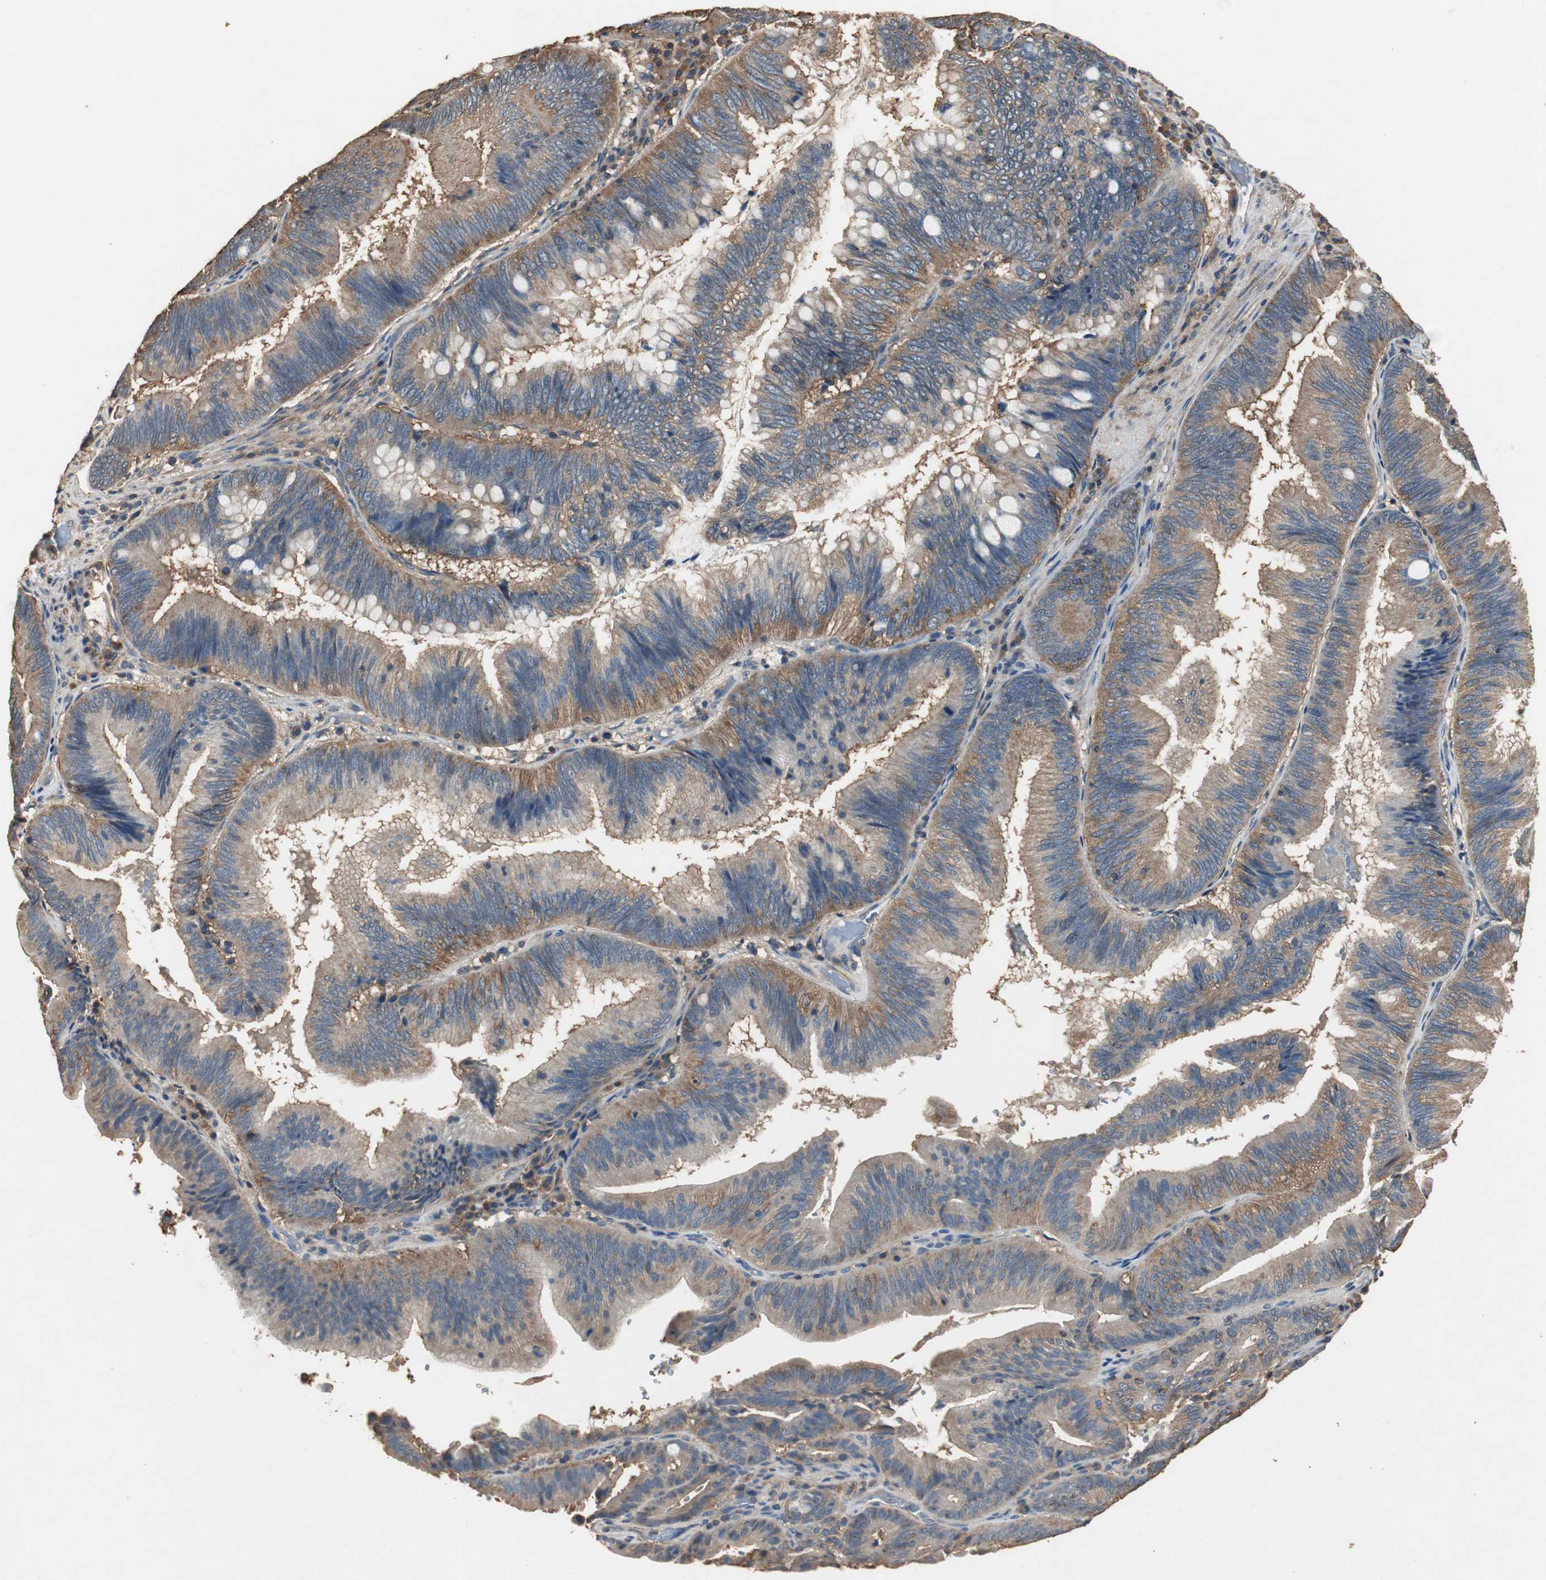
{"staining": {"intensity": "moderate", "quantity": ">75%", "location": "cytoplasmic/membranous"}, "tissue": "pancreatic cancer", "cell_type": "Tumor cells", "image_type": "cancer", "snomed": [{"axis": "morphology", "description": "Adenocarcinoma, NOS"}, {"axis": "topography", "description": "Pancreas"}], "caption": "This is a micrograph of IHC staining of pancreatic adenocarcinoma, which shows moderate expression in the cytoplasmic/membranous of tumor cells.", "gene": "TNFRSF14", "patient": {"sex": "male", "age": 82}}